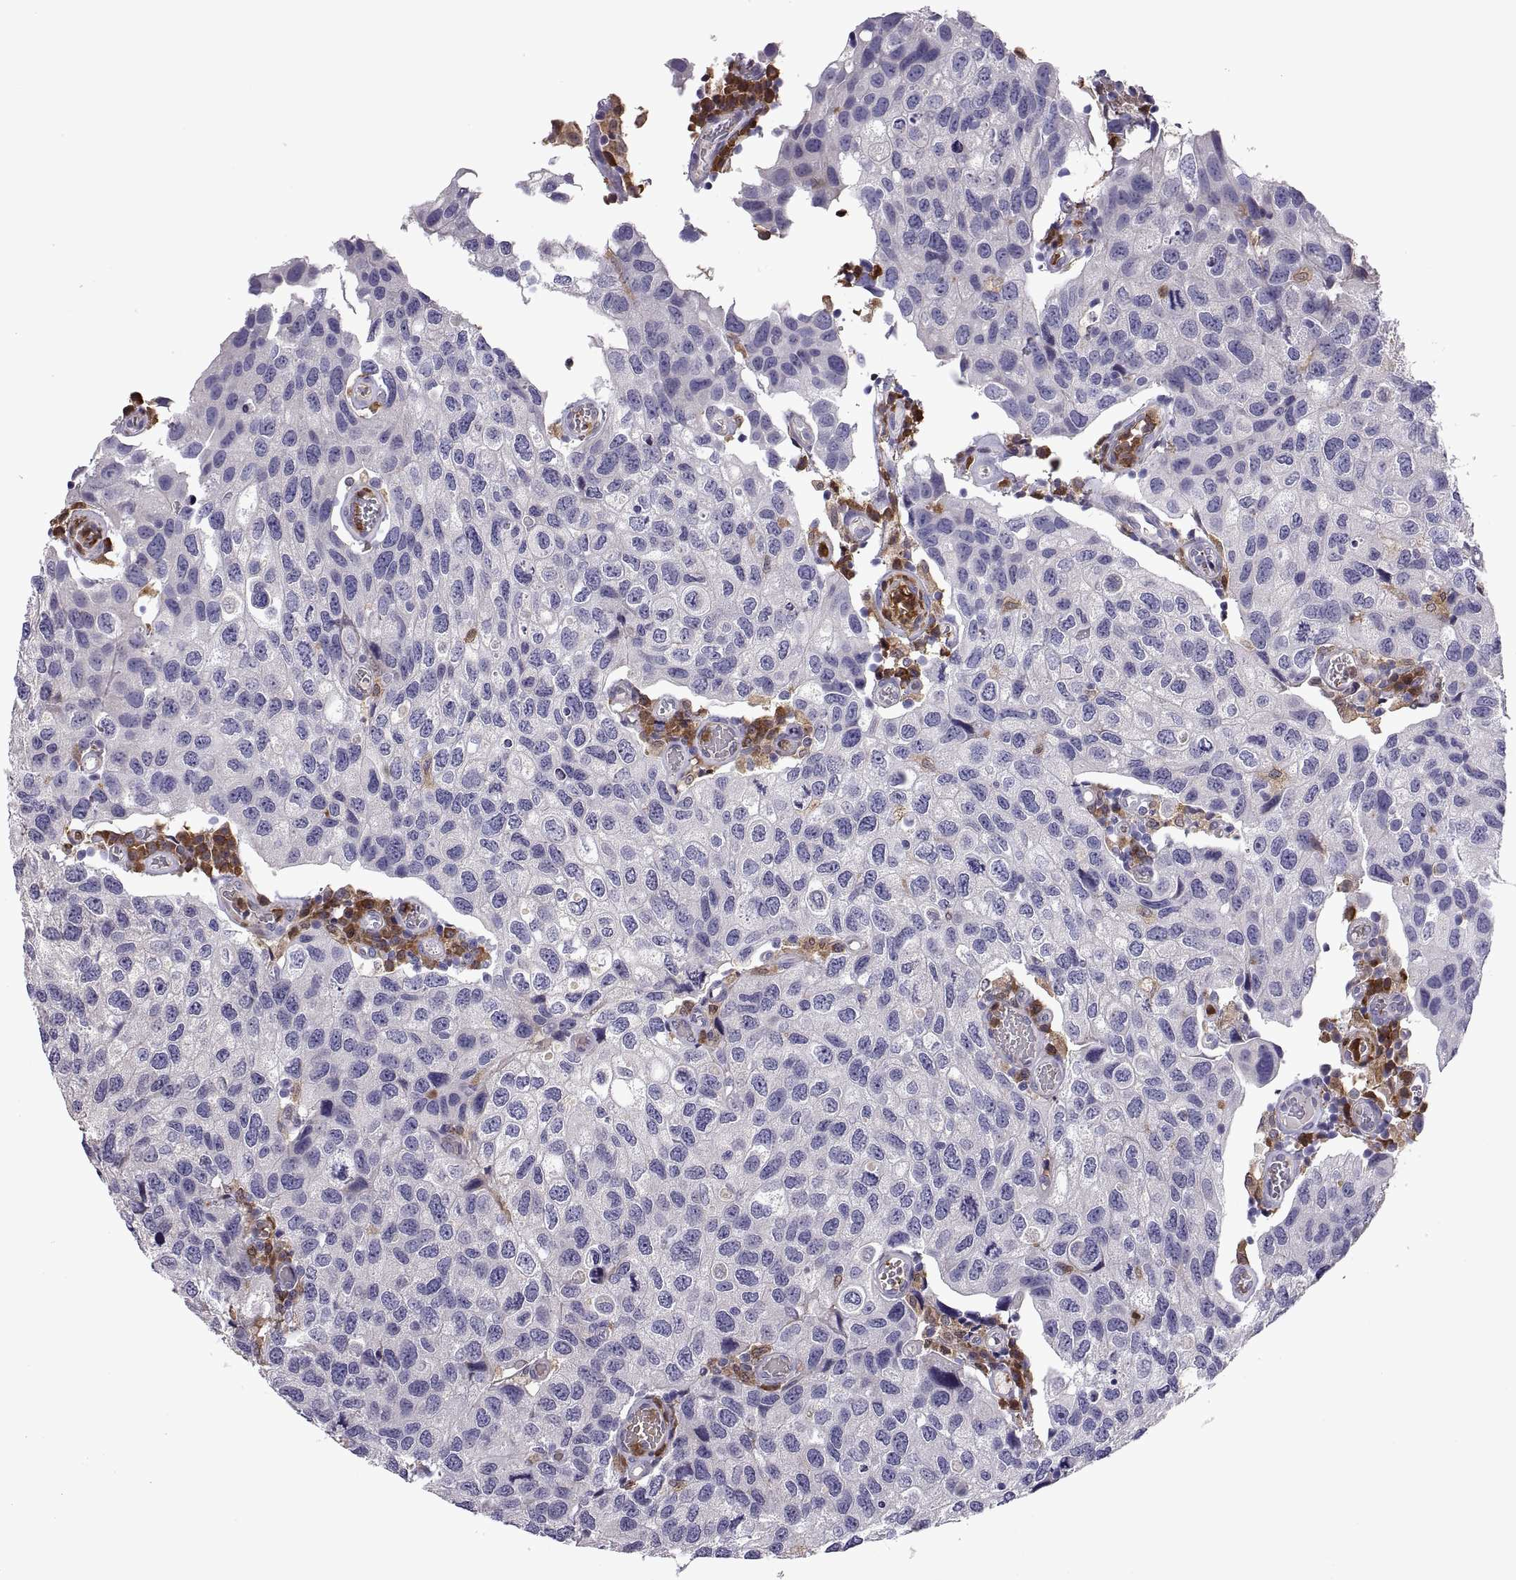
{"staining": {"intensity": "negative", "quantity": "none", "location": "none"}, "tissue": "urothelial cancer", "cell_type": "Tumor cells", "image_type": "cancer", "snomed": [{"axis": "morphology", "description": "Urothelial carcinoma, High grade"}, {"axis": "topography", "description": "Urinary bladder"}], "caption": "The image shows no staining of tumor cells in high-grade urothelial carcinoma. The staining is performed using DAB (3,3'-diaminobenzidine) brown chromogen with nuclei counter-stained in using hematoxylin.", "gene": "DOK3", "patient": {"sex": "male", "age": 79}}